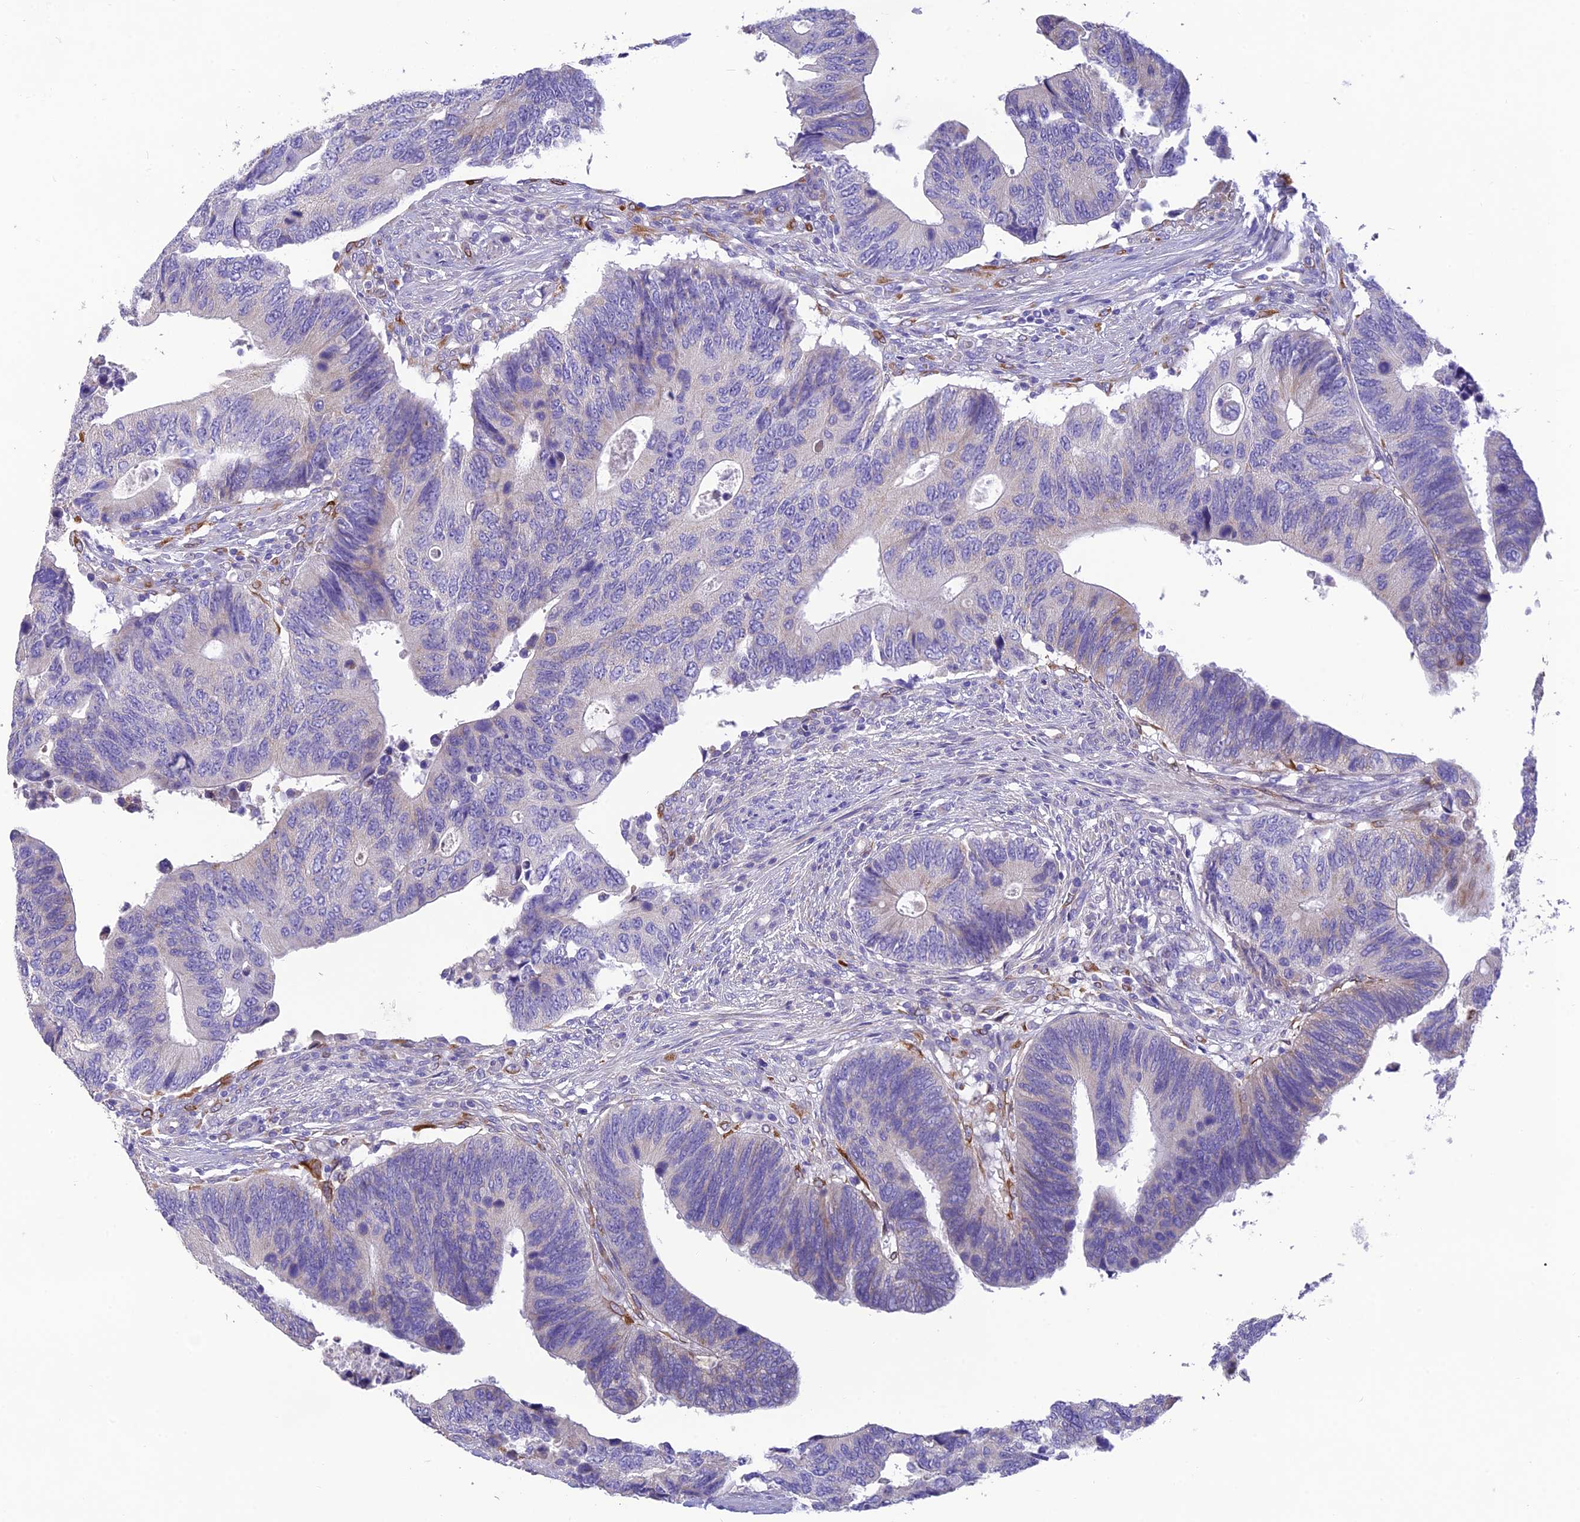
{"staining": {"intensity": "moderate", "quantity": "<25%", "location": "cytoplasmic/membranous"}, "tissue": "colorectal cancer", "cell_type": "Tumor cells", "image_type": "cancer", "snomed": [{"axis": "morphology", "description": "Adenocarcinoma, NOS"}, {"axis": "topography", "description": "Colon"}], "caption": "Tumor cells reveal low levels of moderate cytoplasmic/membranous expression in about <25% of cells in human colorectal adenocarcinoma.", "gene": "HSD17B2", "patient": {"sex": "male", "age": 87}}